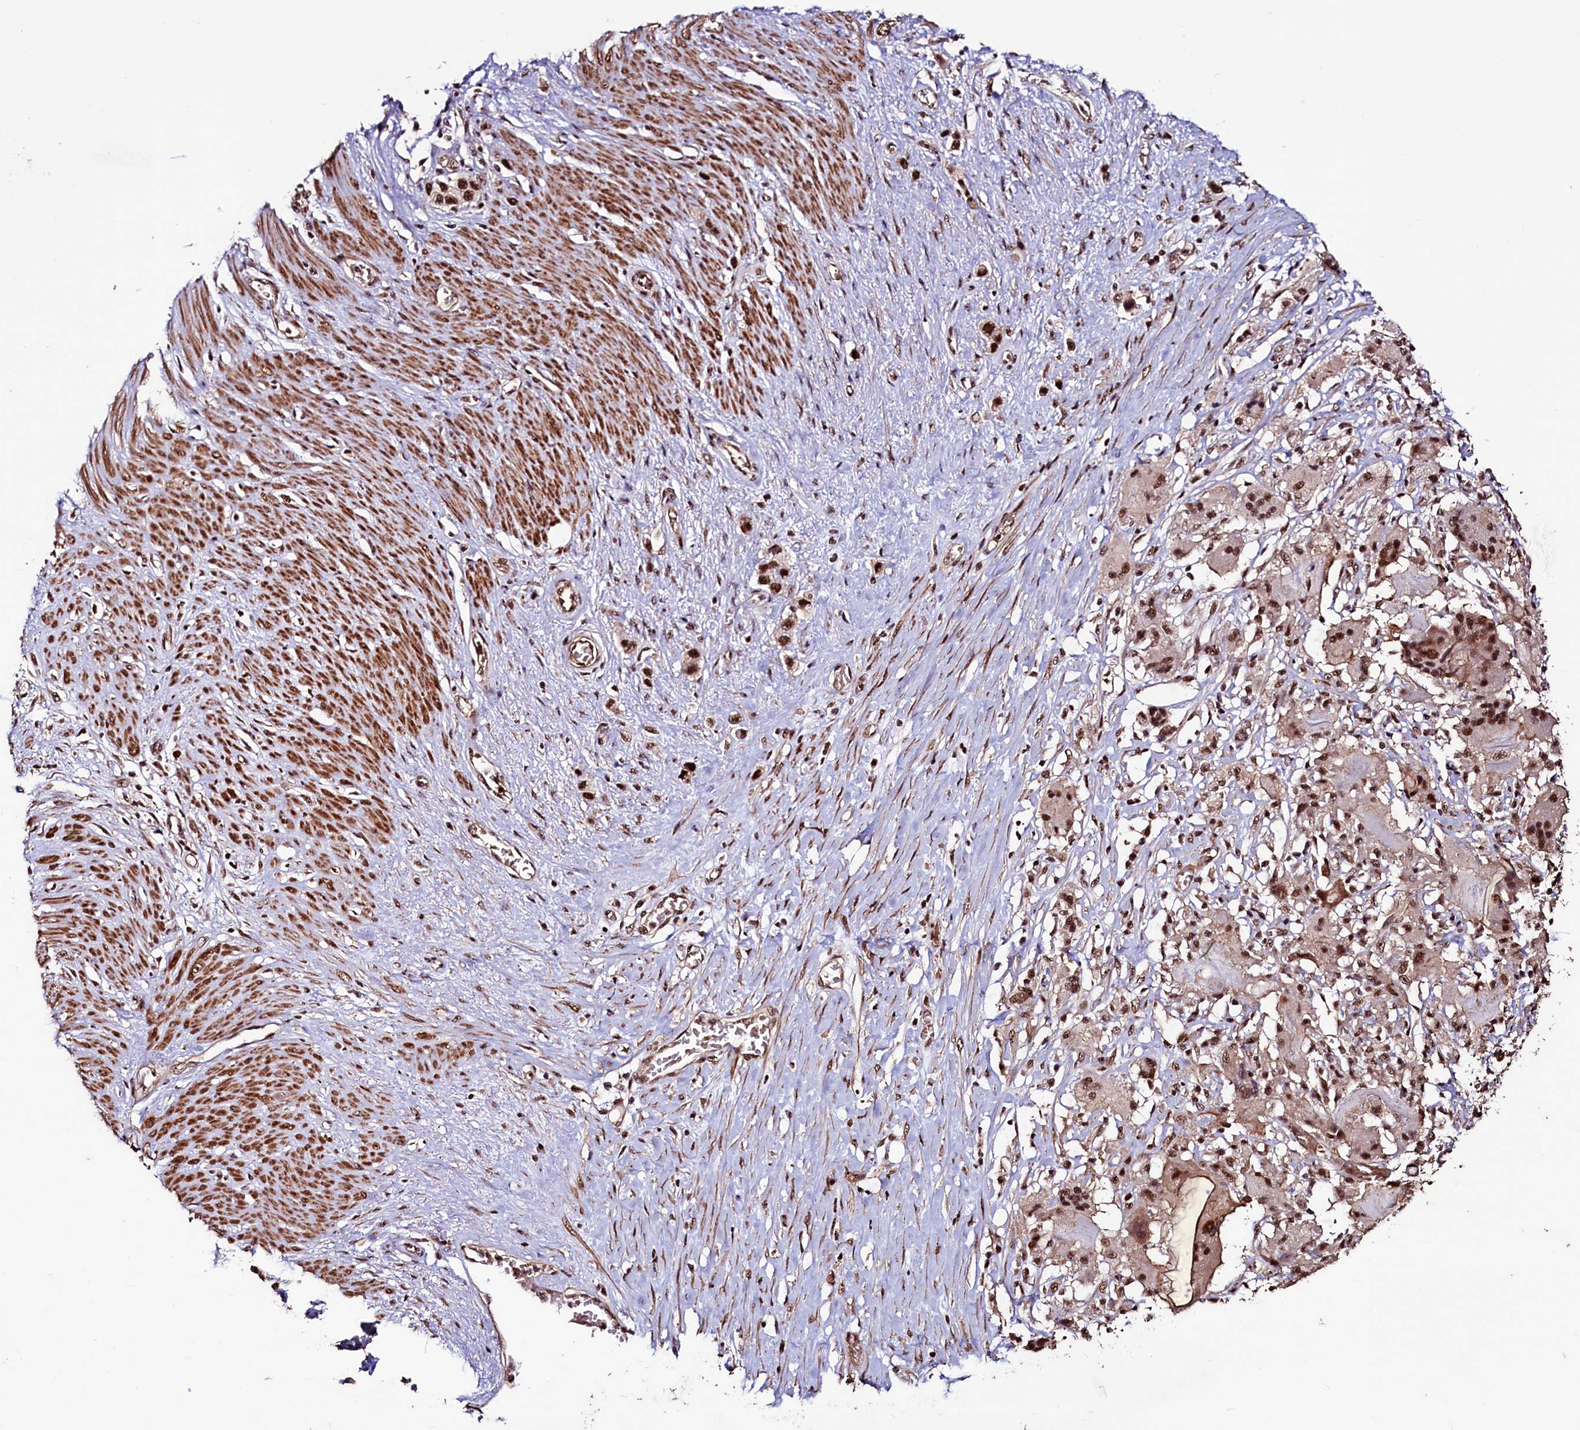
{"staining": {"intensity": "strong", "quantity": ">75%", "location": "nuclear"}, "tissue": "stomach cancer", "cell_type": "Tumor cells", "image_type": "cancer", "snomed": [{"axis": "morphology", "description": "Adenocarcinoma, NOS"}, {"axis": "morphology", "description": "Adenocarcinoma, High grade"}, {"axis": "topography", "description": "Stomach, upper"}, {"axis": "topography", "description": "Stomach, lower"}], "caption": "Immunohistochemistry (IHC) (DAB (3,3'-diaminobenzidine)) staining of human stomach cancer demonstrates strong nuclear protein positivity in approximately >75% of tumor cells. The staining was performed using DAB, with brown indicating positive protein expression. Nuclei are stained blue with hematoxylin.", "gene": "SFSWAP", "patient": {"sex": "female", "age": 65}}